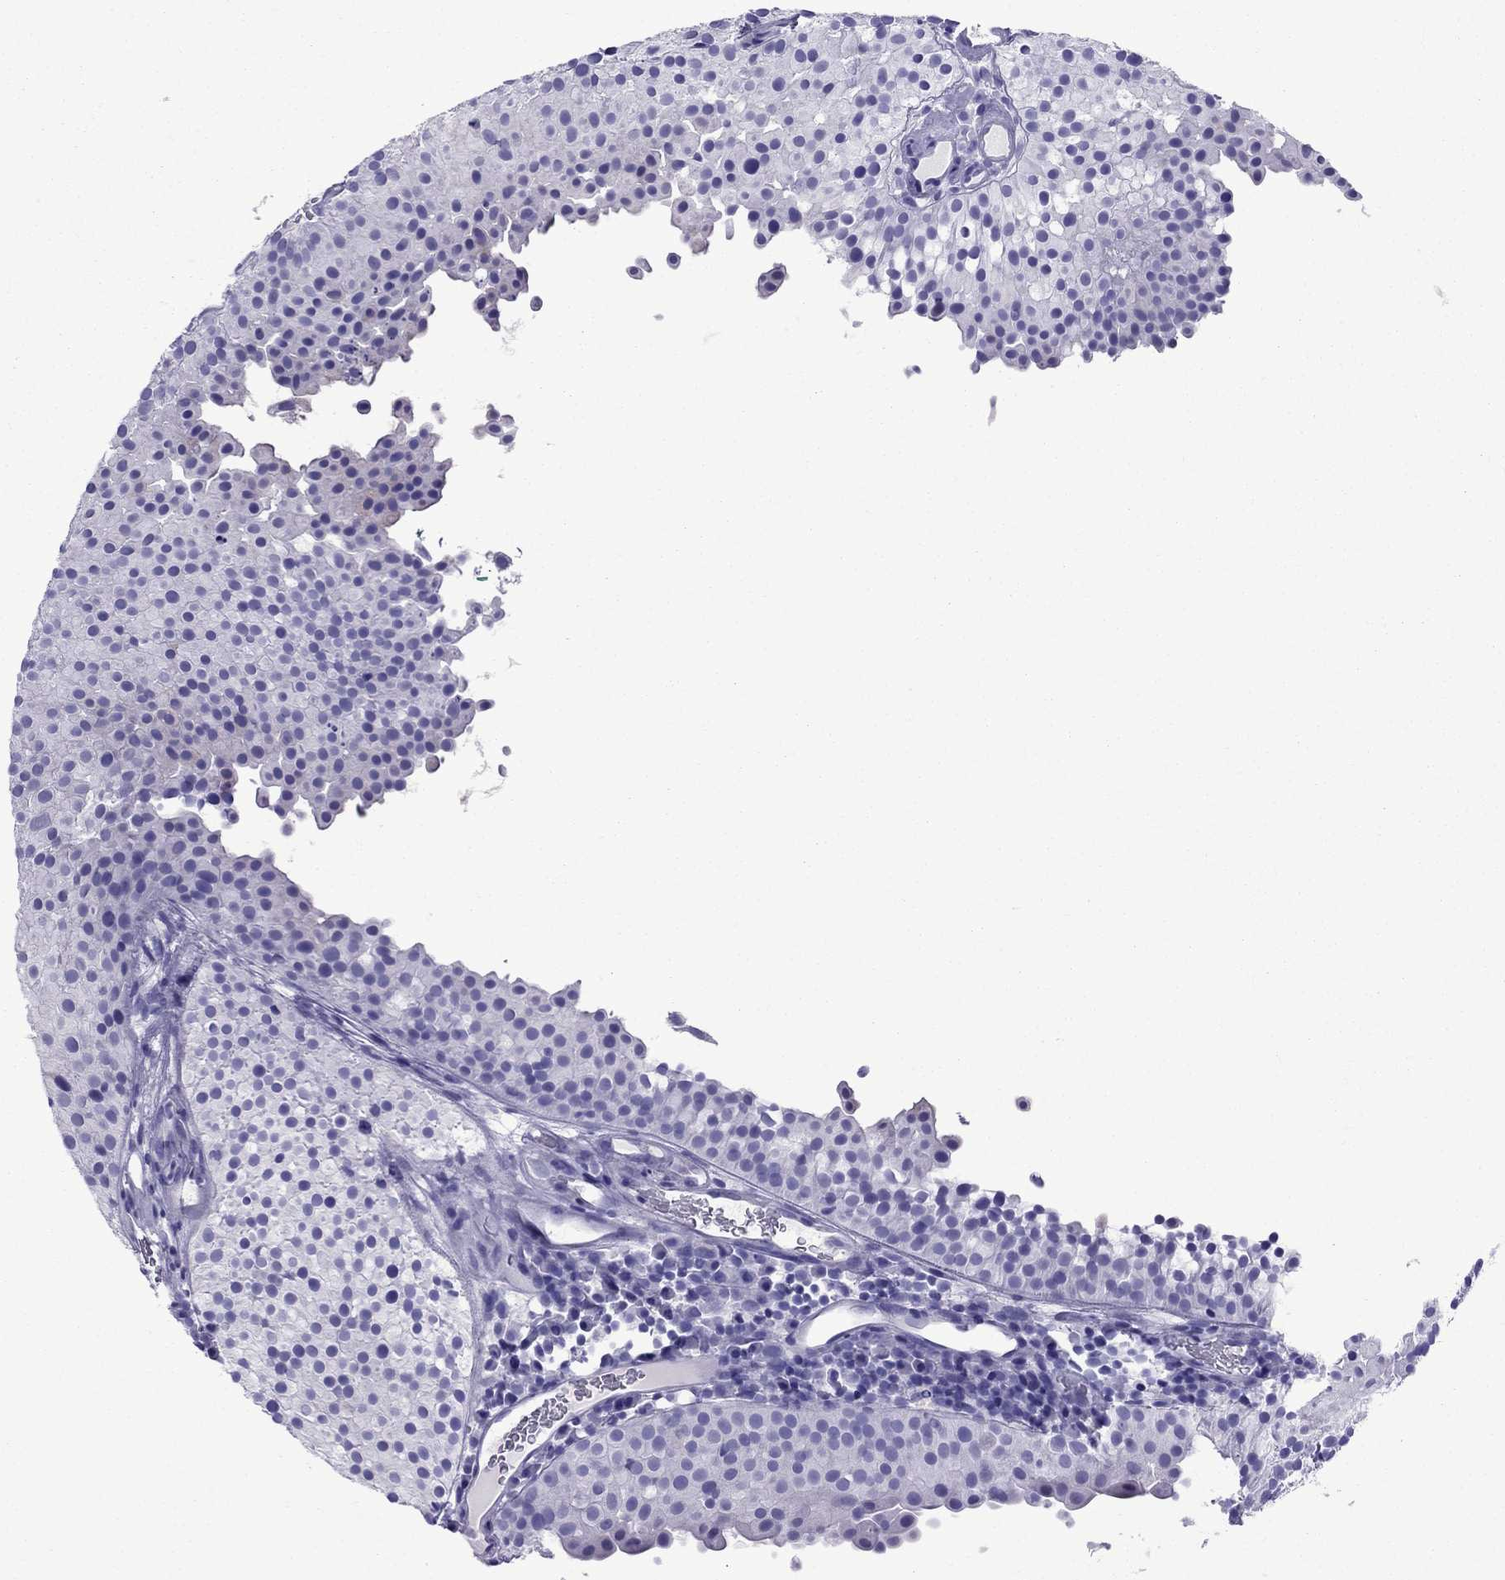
{"staining": {"intensity": "negative", "quantity": "none", "location": "none"}, "tissue": "urothelial cancer", "cell_type": "Tumor cells", "image_type": "cancer", "snomed": [{"axis": "morphology", "description": "Urothelial carcinoma, Low grade"}, {"axis": "topography", "description": "Urinary bladder"}], "caption": "Immunohistochemistry image of neoplastic tissue: urothelial cancer stained with DAB (3,3'-diaminobenzidine) exhibits no significant protein positivity in tumor cells. Nuclei are stained in blue.", "gene": "CRYBA1", "patient": {"sex": "female", "age": 87}}